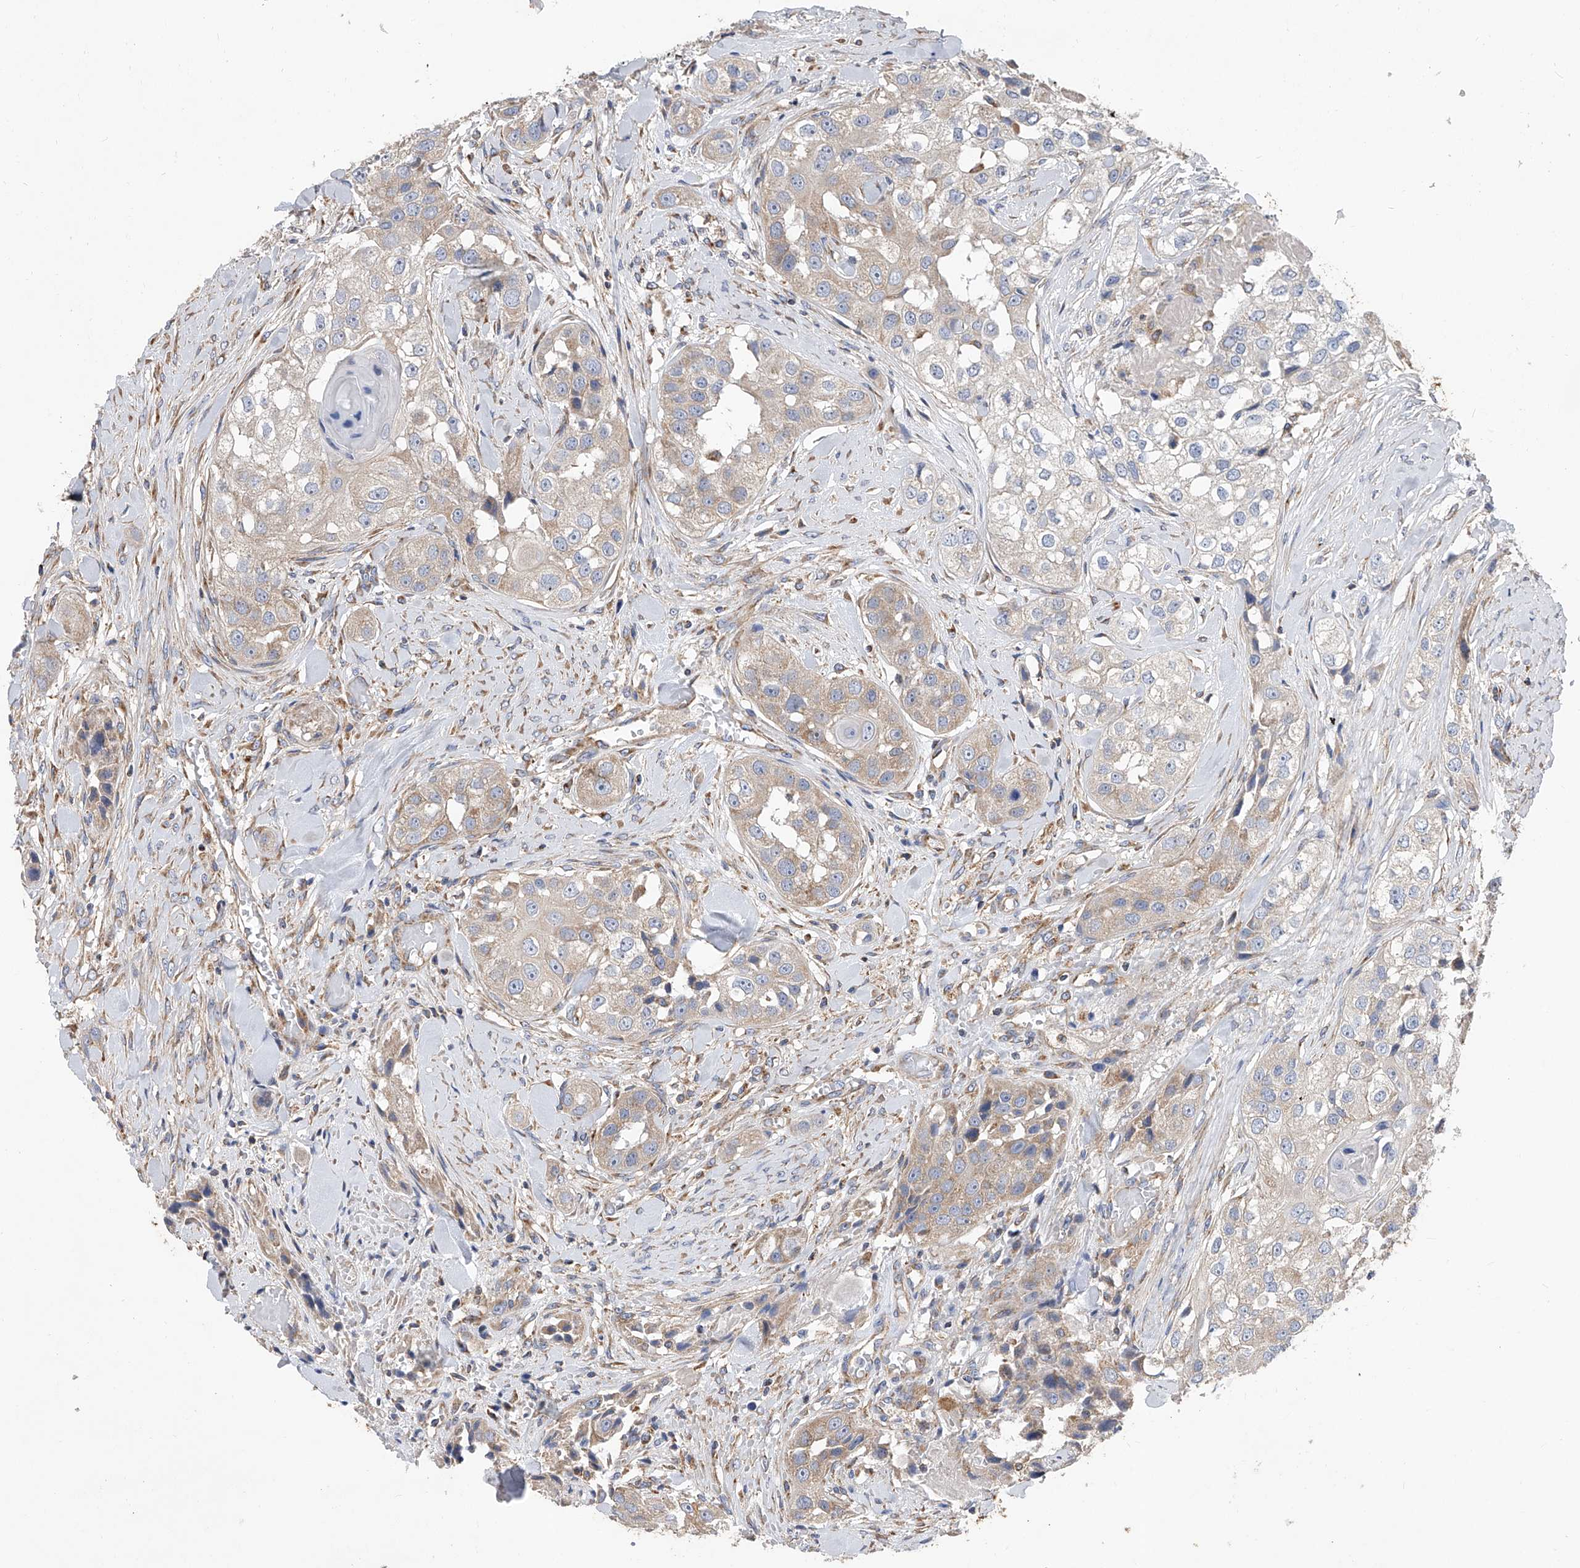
{"staining": {"intensity": "weak", "quantity": "25%-75%", "location": "cytoplasmic/membranous"}, "tissue": "head and neck cancer", "cell_type": "Tumor cells", "image_type": "cancer", "snomed": [{"axis": "morphology", "description": "Normal tissue, NOS"}, {"axis": "morphology", "description": "Squamous cell carcinoma, NOS"}, {"axis": "topography", "description": "Skeletal muscle"}, {"axis": "topography", "description": "Head-Neck"}], "caption": "IHC image of head and neck cancer stained for a protein (brown), which shows low levels of weak cytoplasmic/membranous expression in about 25%-75% of tumor cells.", "gene": "PDSS2", "patient": {"sex": "male", "age": 51}}